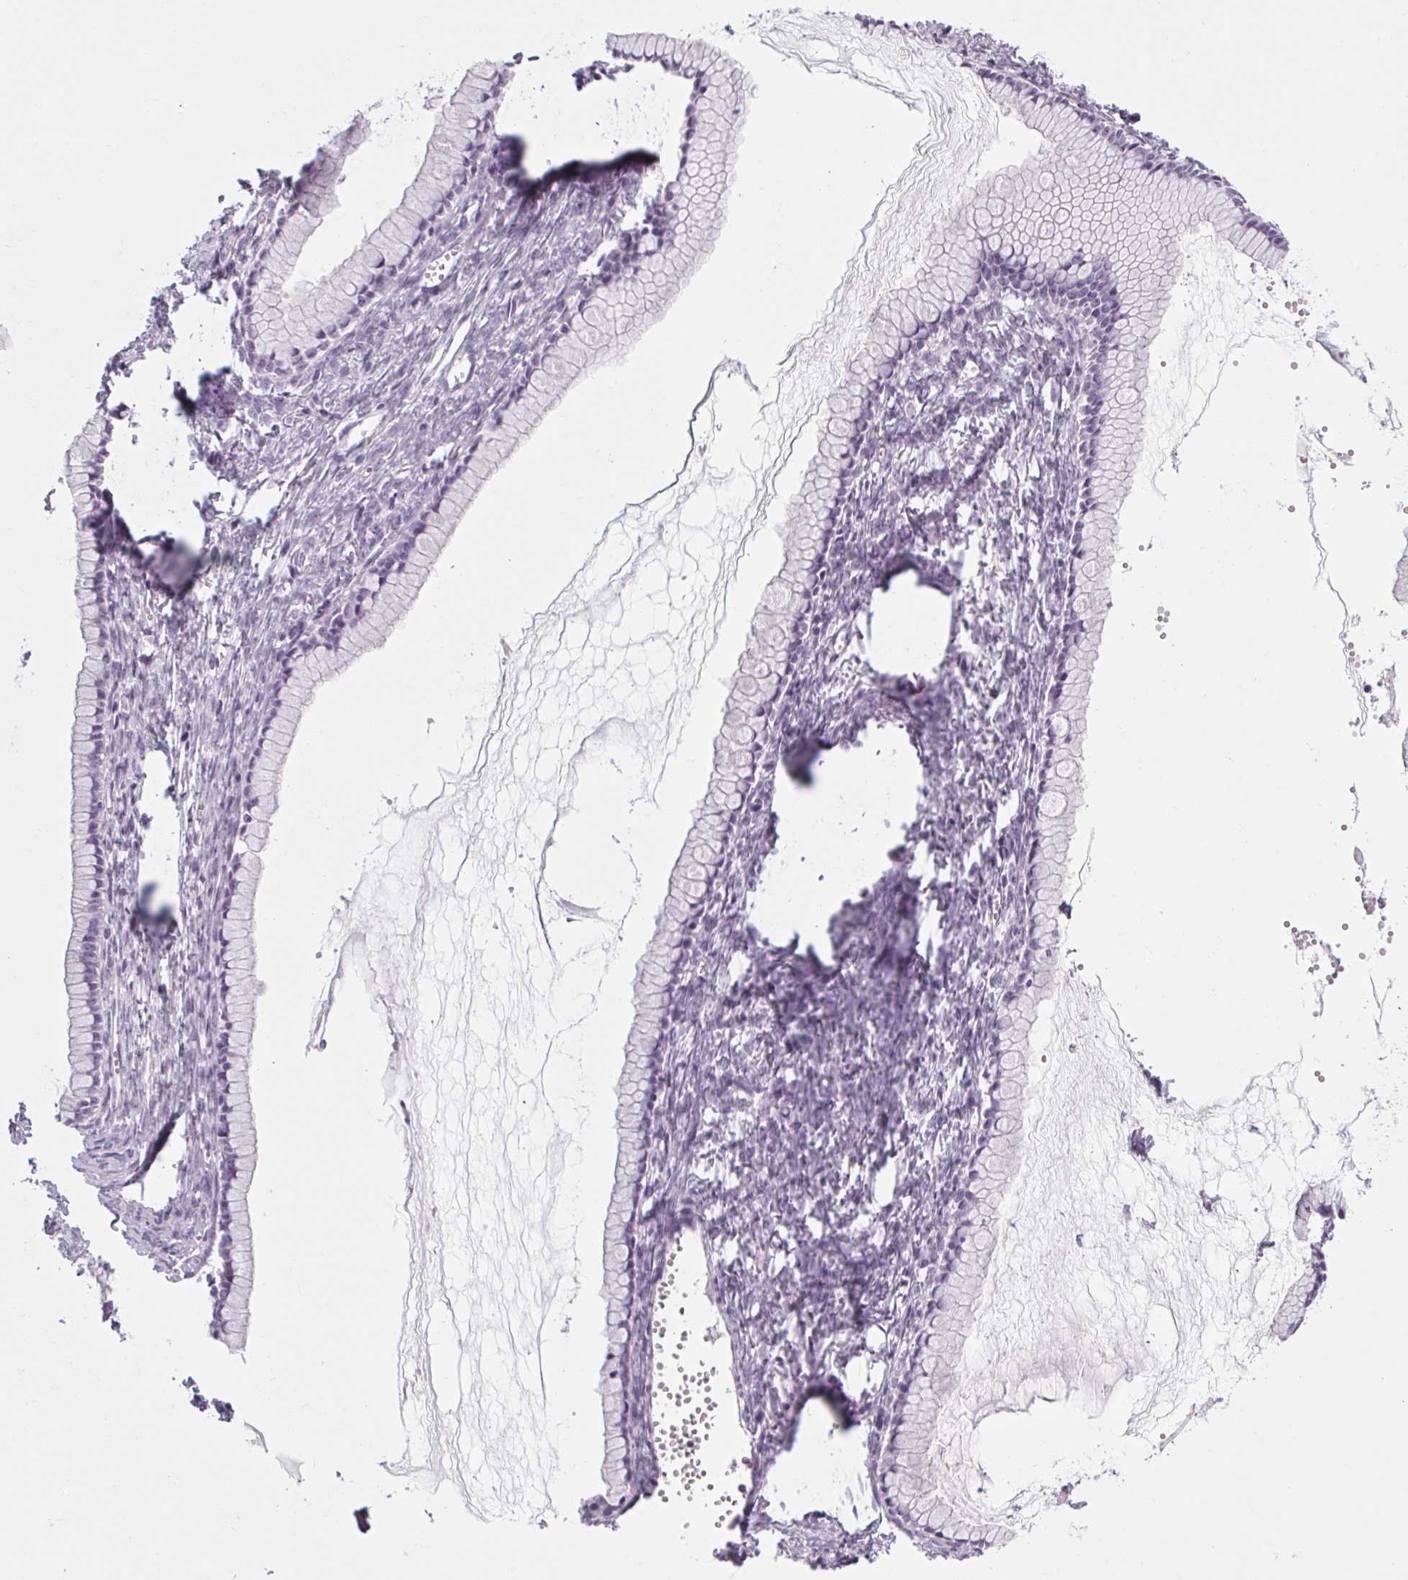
{"staining": {"intensity": "negative", "quantity": "none", "location": "none"}, "tissue": "ovarian cancer", "cell_type": "Tumor cells", "image_type": "cancer", "snomed": [{"axis": "morphology", "description": "Cystadenocarcinoma, mucinous, NOS"}, {"axis": "topography", "description": "Ovary"}], "caption": "An immunohistochemistry image of ovarian cancer (mucinous cystadenocarcinoma) is shown. There is no staining in tumor cells of ovarian cancer (mucinous cystadenocarcinoma). Nuclei are stained in blue.", "gene": "POMC", "patient": {"sex": "female", "age": 41}}